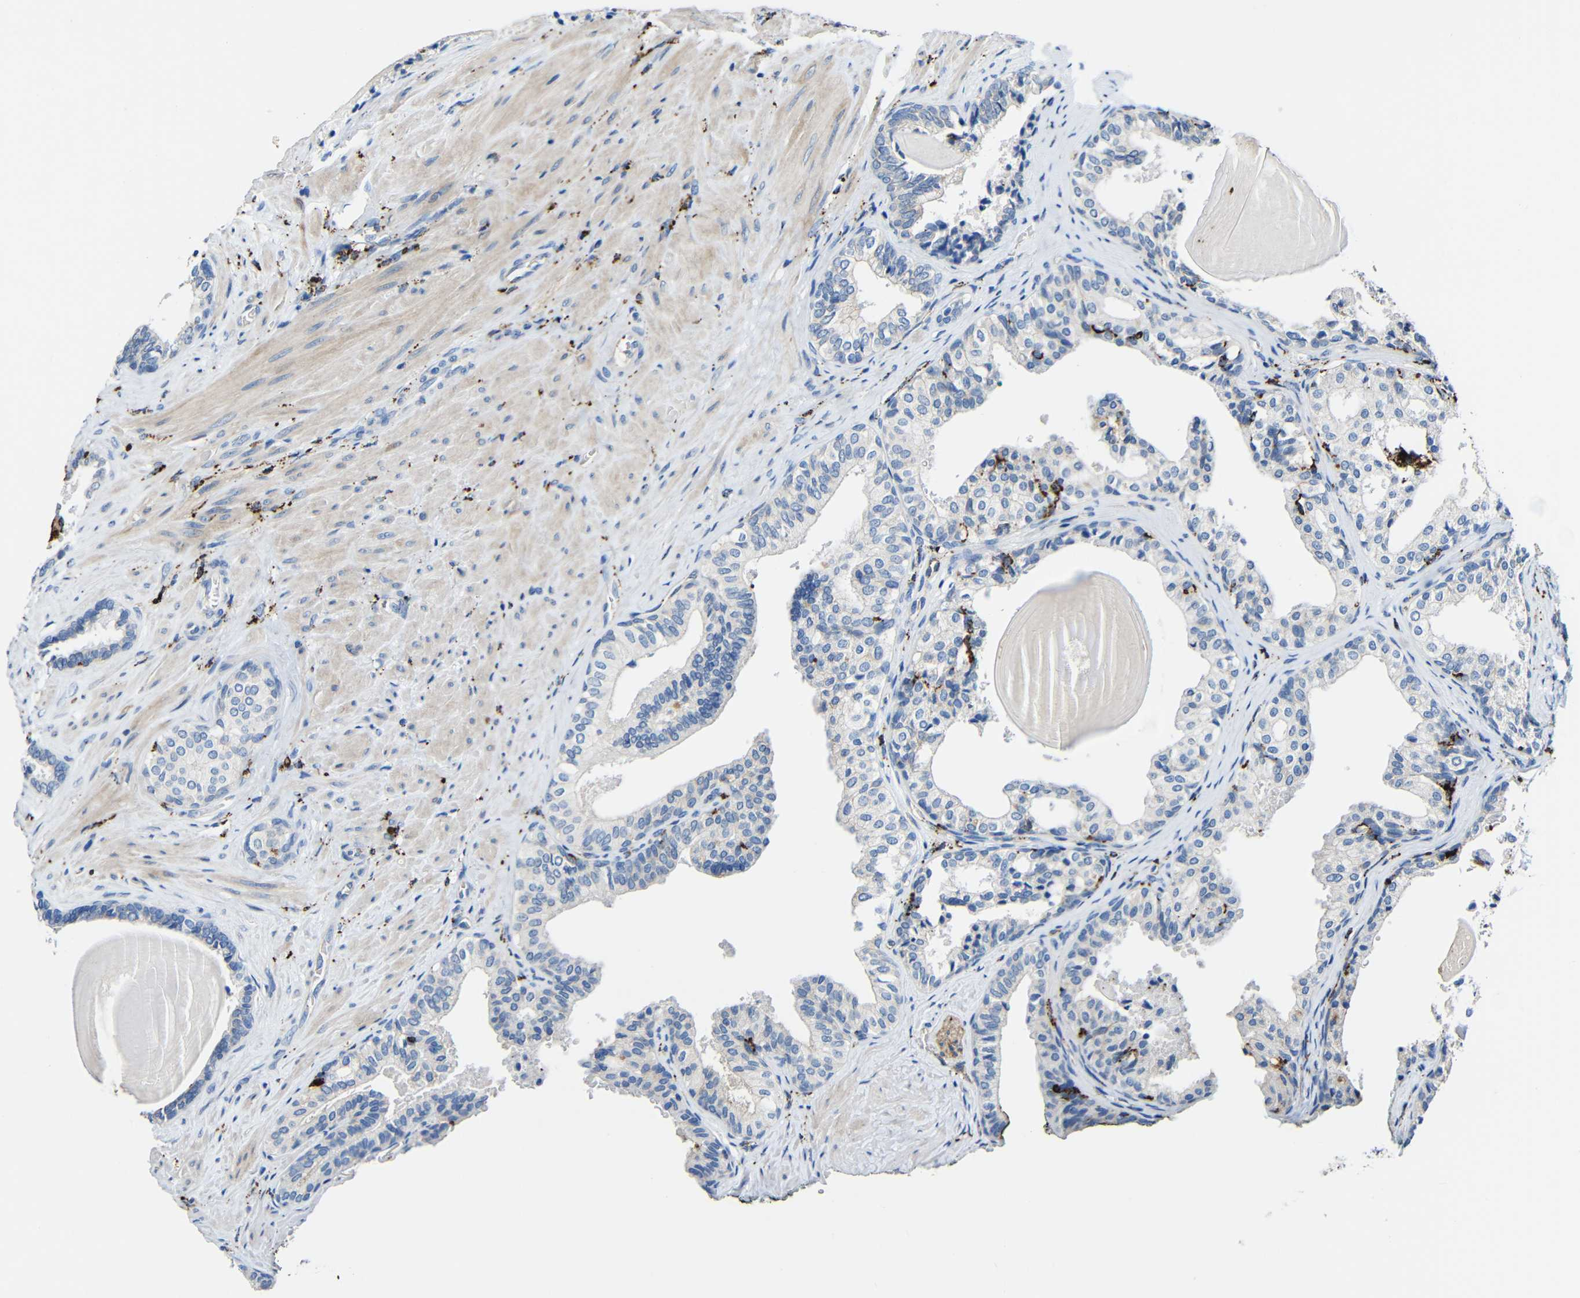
{"staining": {"intensity": "negative", "quantity": "none", "location": "none"}, "tissue": "prostate cancer", "cell_type": "Tumor cells", "image_type": "cancer", "snomed": [{"axis": "morphology", "description": "Adenocarcinoma, Low grade"}, {"axis": "topography", "description": "Prostate"}], "caption": "This is an immunohistochemistry (IHC) histopathology image of human prostate cancer (adenocarcinoma (low-grade)). There is no staining in tumor cells.", "gene": "HLA-DMA", "patient": {"sex": "male", "age": 60}}